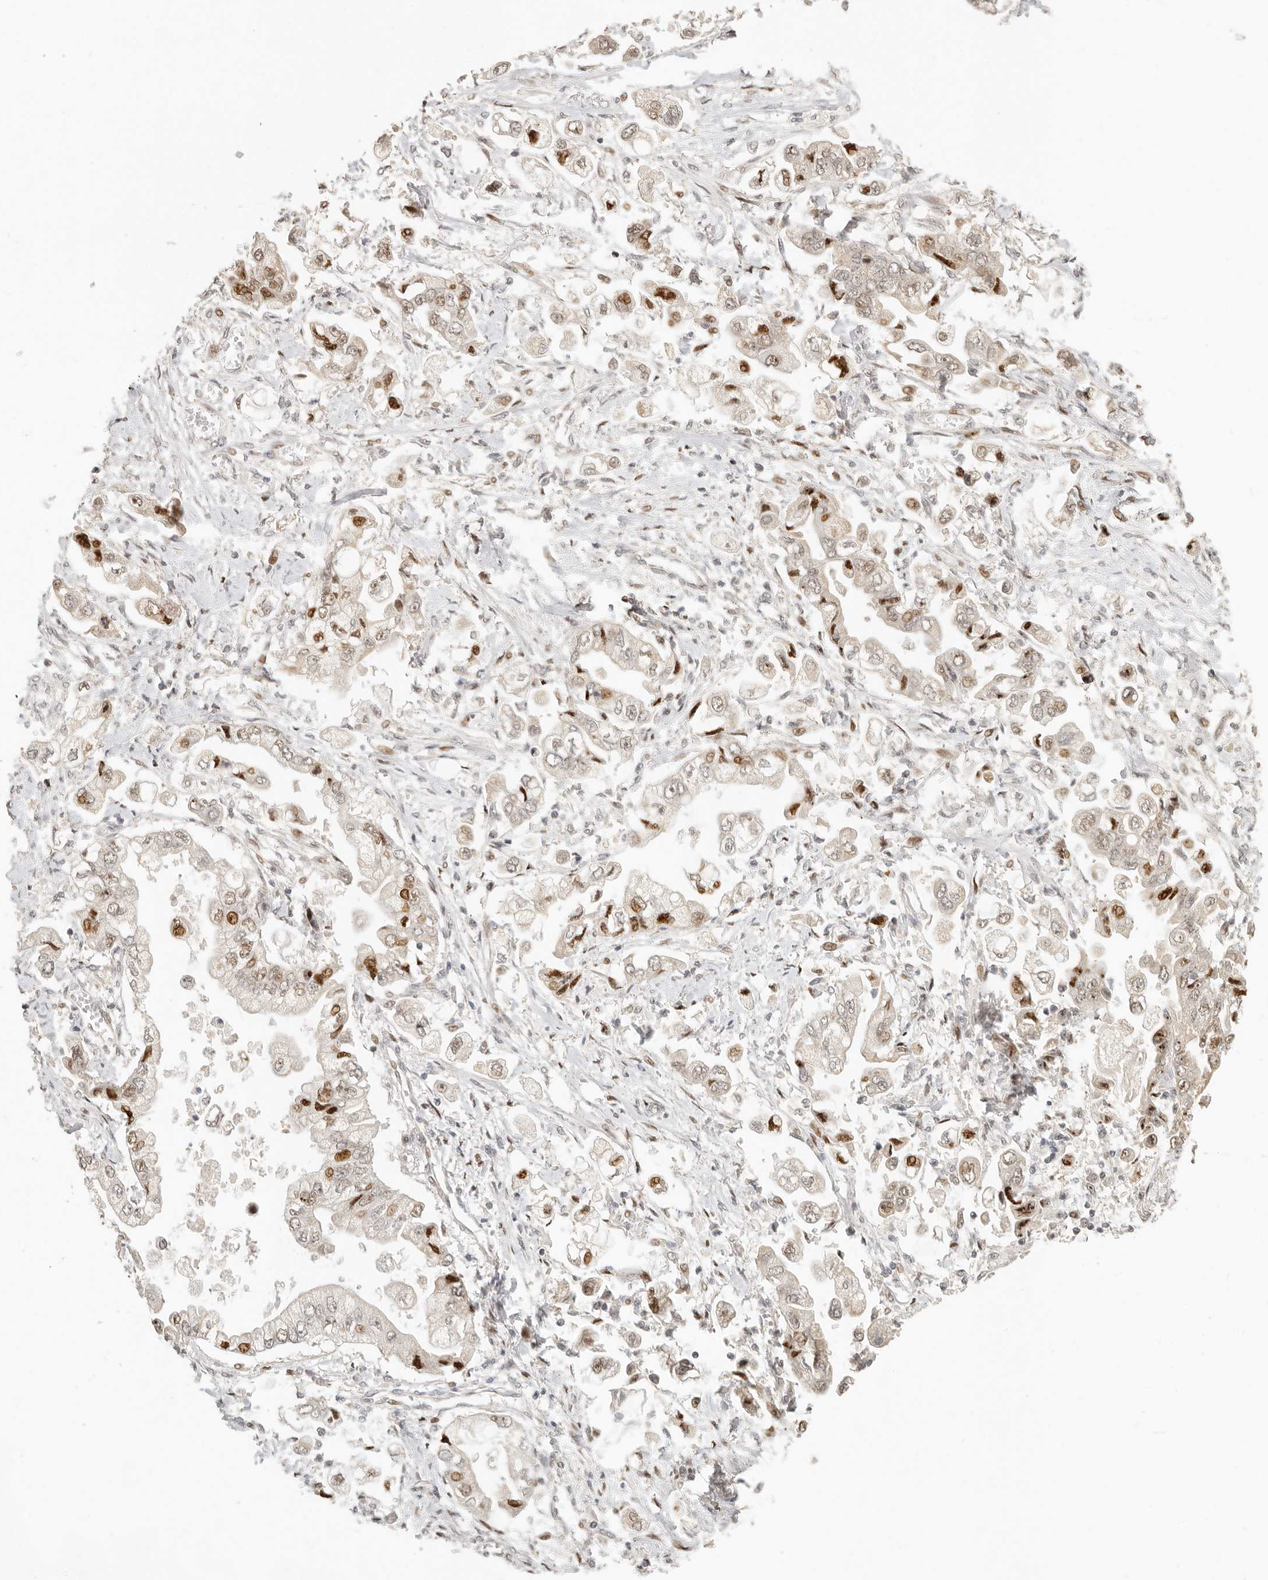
{"staining": {"intensity": "moderate", "quantity": ">75%", "location": "nuclear"}, "tissue": "stomach cancer", "cell_type": "Tumor cells", "image_type": "cancer", "snomed": [{"axis": "morphology", "description": "Adenocarcinoma, NOS"}, {"axis": "topography", "description": "Stomach"}], "caption": "Immunohistochemical staining of human stomach adenocarcinoma reveals medium levels of moderate nuclear protein staining in approximately >75% of tumor cells.", "gene": "GPBP1L1", "patient": {"sex": "male", "age": 62}}